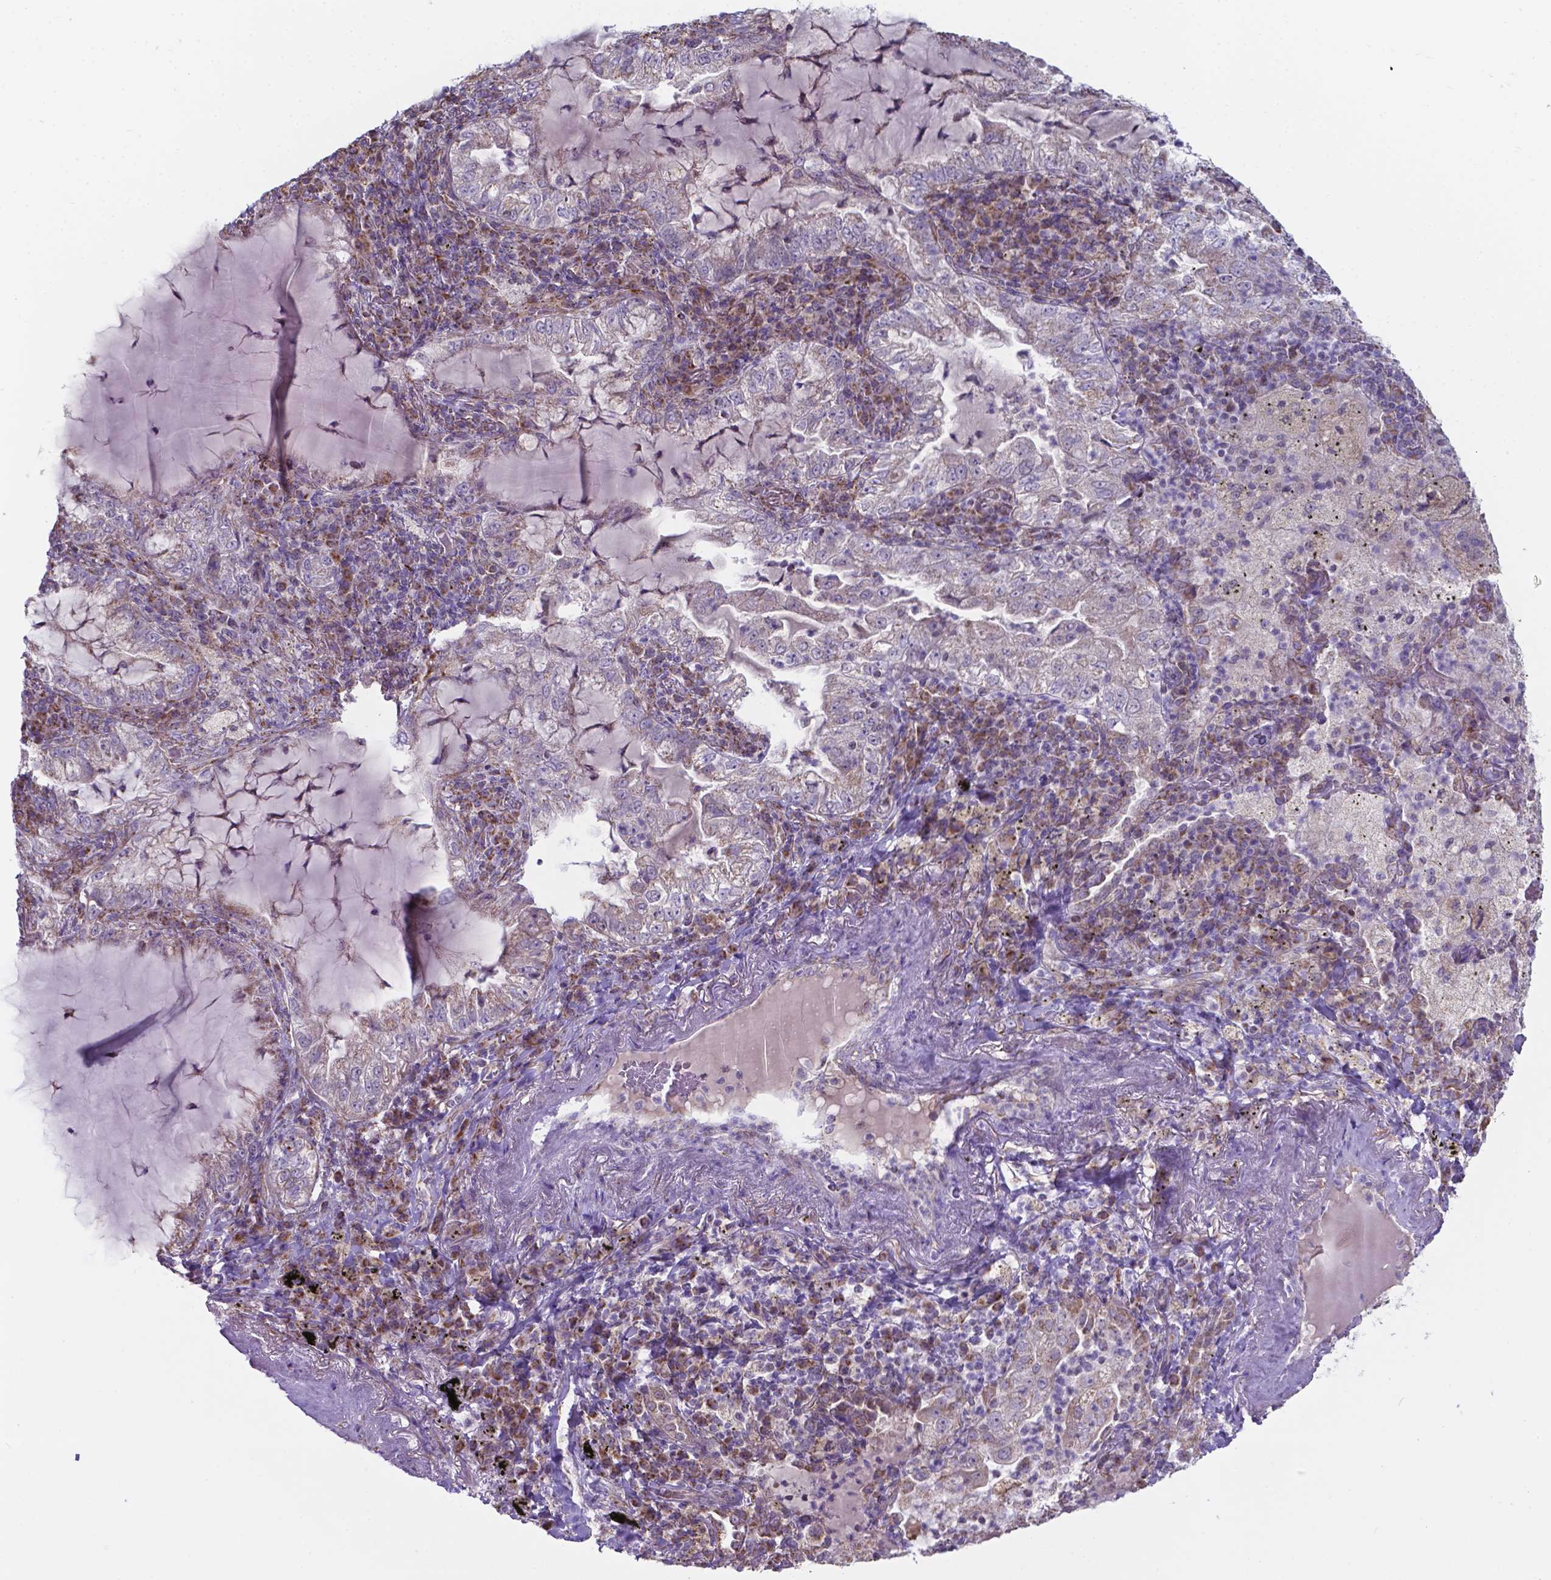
{"staining": {"intensity": "weak", "quantity": "<25%", "location": "cytoplasmic/membranous"}, "tissue": "lung cancer", "cell_type": "Tumor cells", "image_type": "cancer", "snomed": [{"axis": "morphology", "description": "Adenocarcinoma, NOS"}, {"axis": "topography", "description": "Lung"}], "caption": "The photomicrograph shows no significant expression in tumor cells of lung cancer. Brightfield microscopy of immunohistochemistry (IHC) stained with DAB (brown) and hematoxylin (blue), captured at high magnification.", "gene": "FAM114A1", "patient": {"sex": "female", "age": 73}}